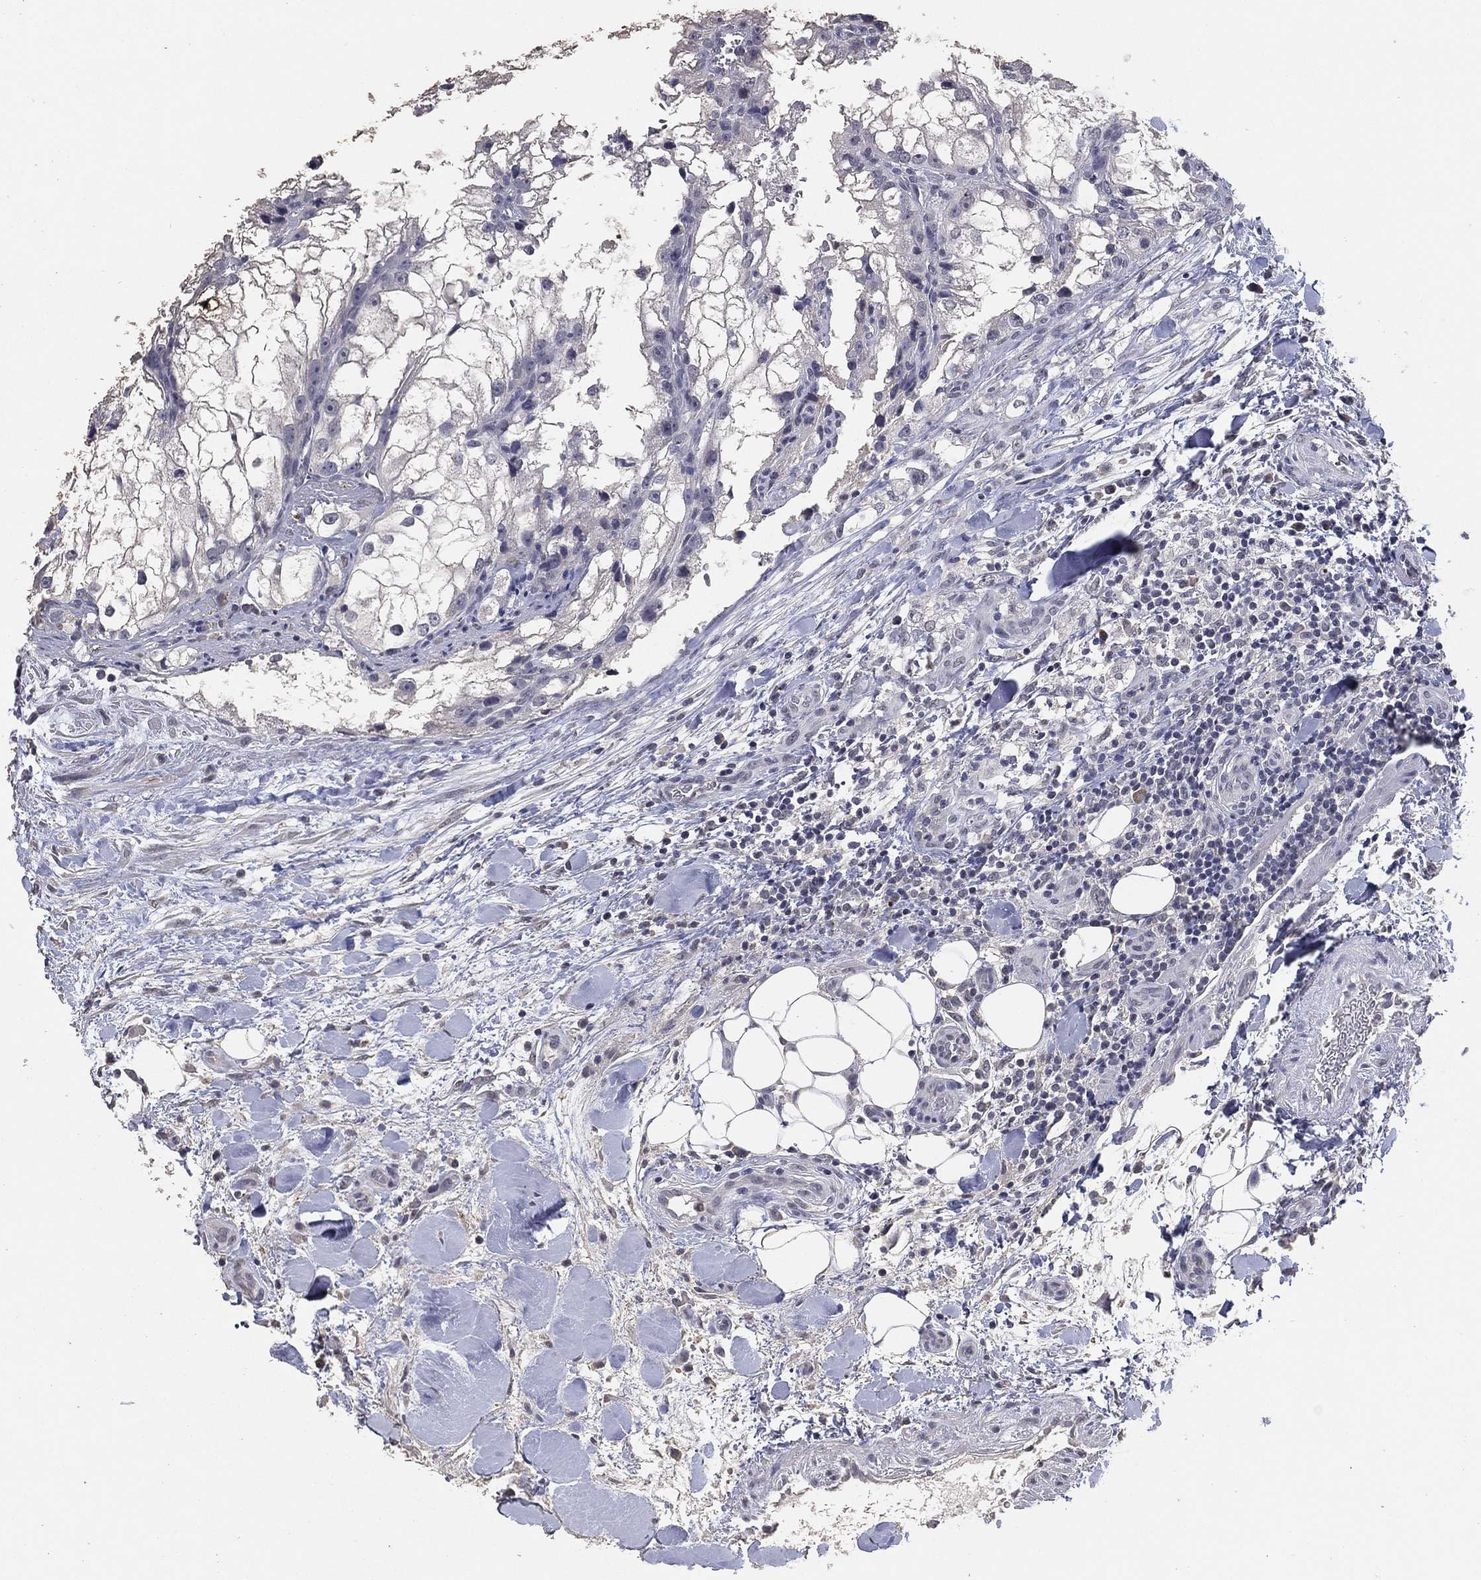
{"staining": {"intensity": "negative", "quantity": "none", "location": "none"}, "tissue": "renal cancer", "cell_type": "Tumor cells", "image_type": "cancer", "snomed": [{"axis": "morphology", "description": "Adenocarcinoma, NOS"}, {"axis": "topography", "description": "Kidney"}], "caption": "IHC photomicrograph of neoplastic tissue: renal cancer (adenocarcinoma) stained with DAB demonstrates no significant protein expression in tumor cells.", "gene": "DSG1", "patient": {"sex": "male", "age": 59}}